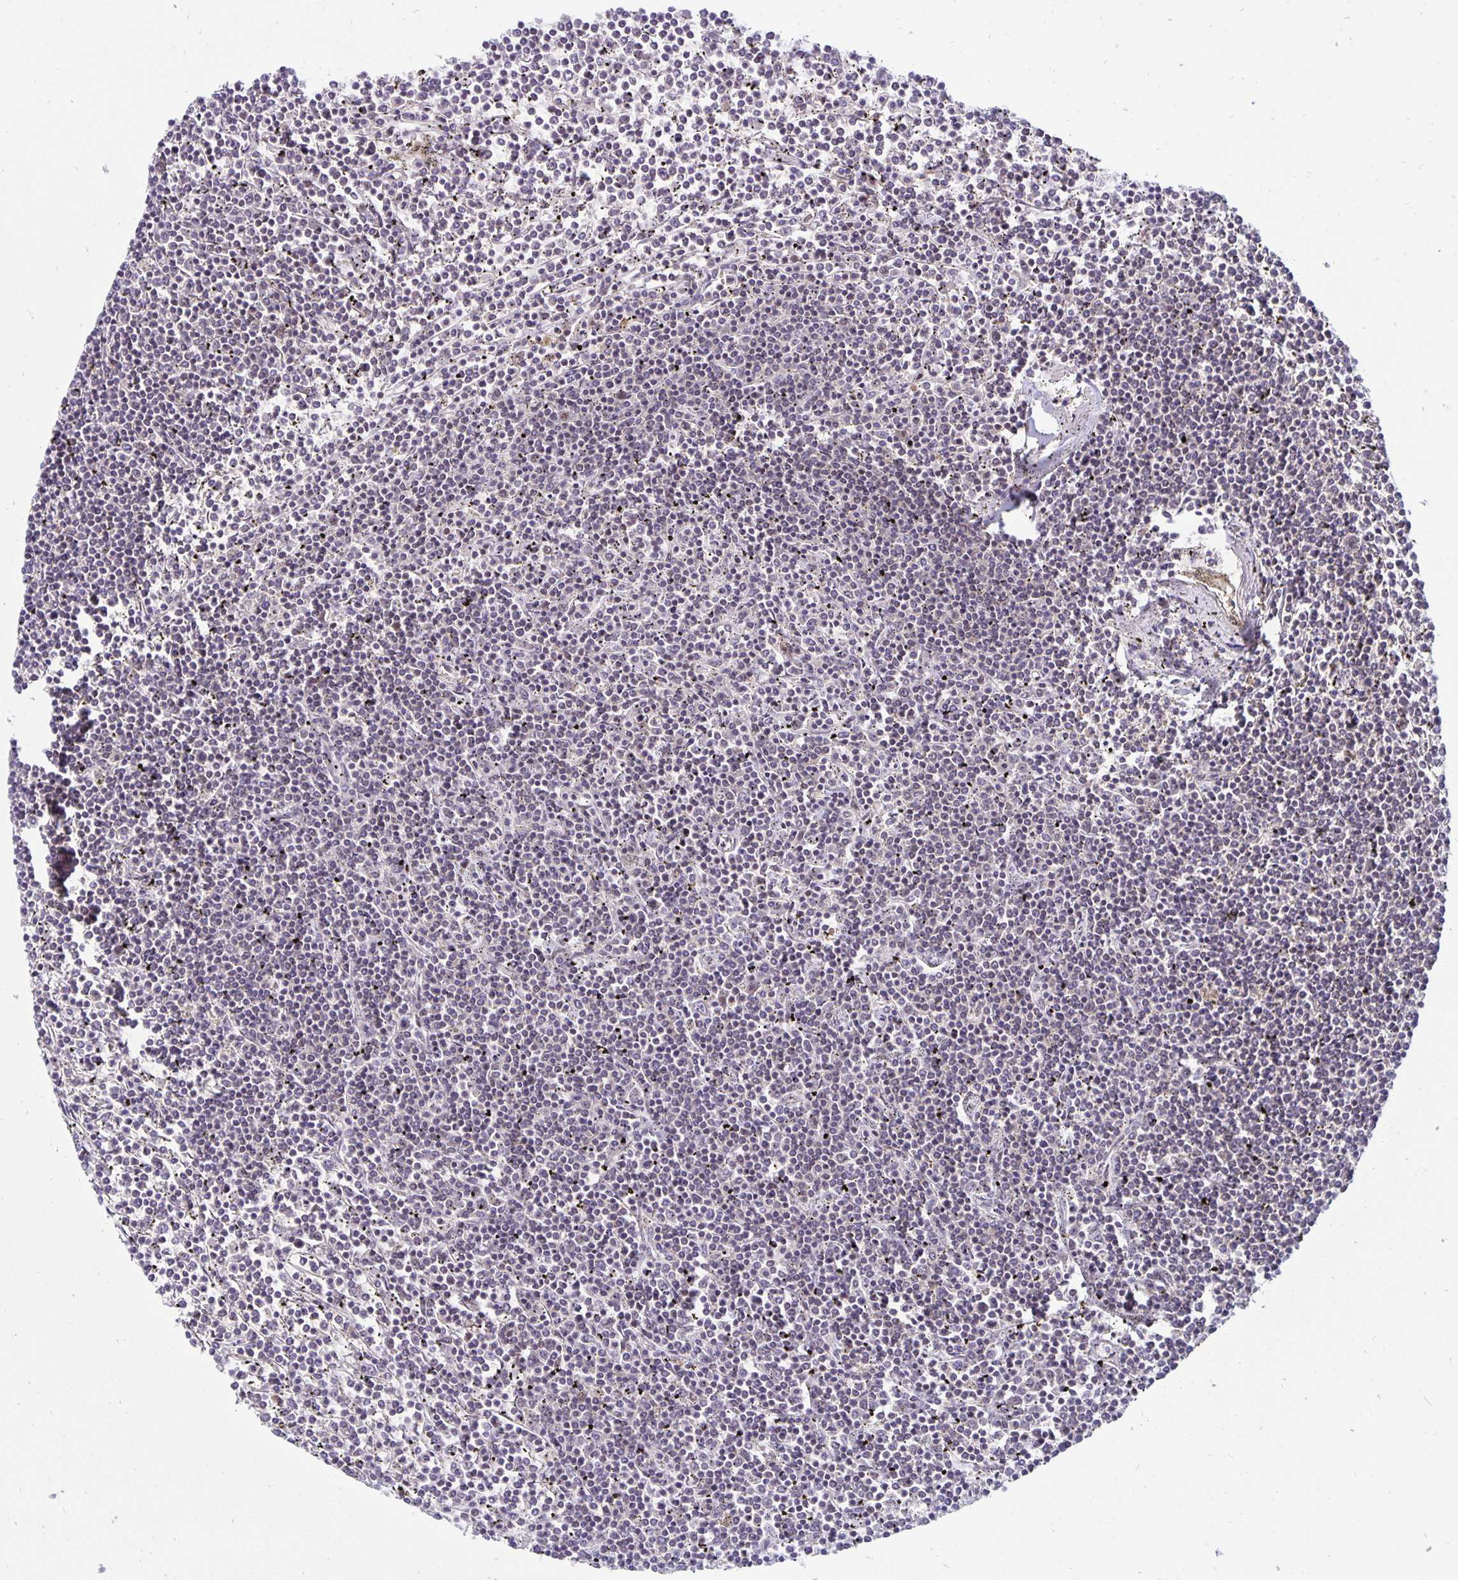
{"staining": {"intensity": "negative", "quantity": "none", "location": "none"}, "tissue": "lymphoma", "cell_type": "Tumor cells", "image_type": "cancer", "snomed": [{"axis": "morphology", "description": "Malignant lymphoma, non-Hodgkin's type, Low grade"}, {"axis": "topography", "description": "Spleen"}], "caption": "Immunohistochemical staining of human lymphoma exhibits no significant positivity in tumor cells.", "gene": "EXOC6B", "patient": {"sex": "female", "age": 19}}